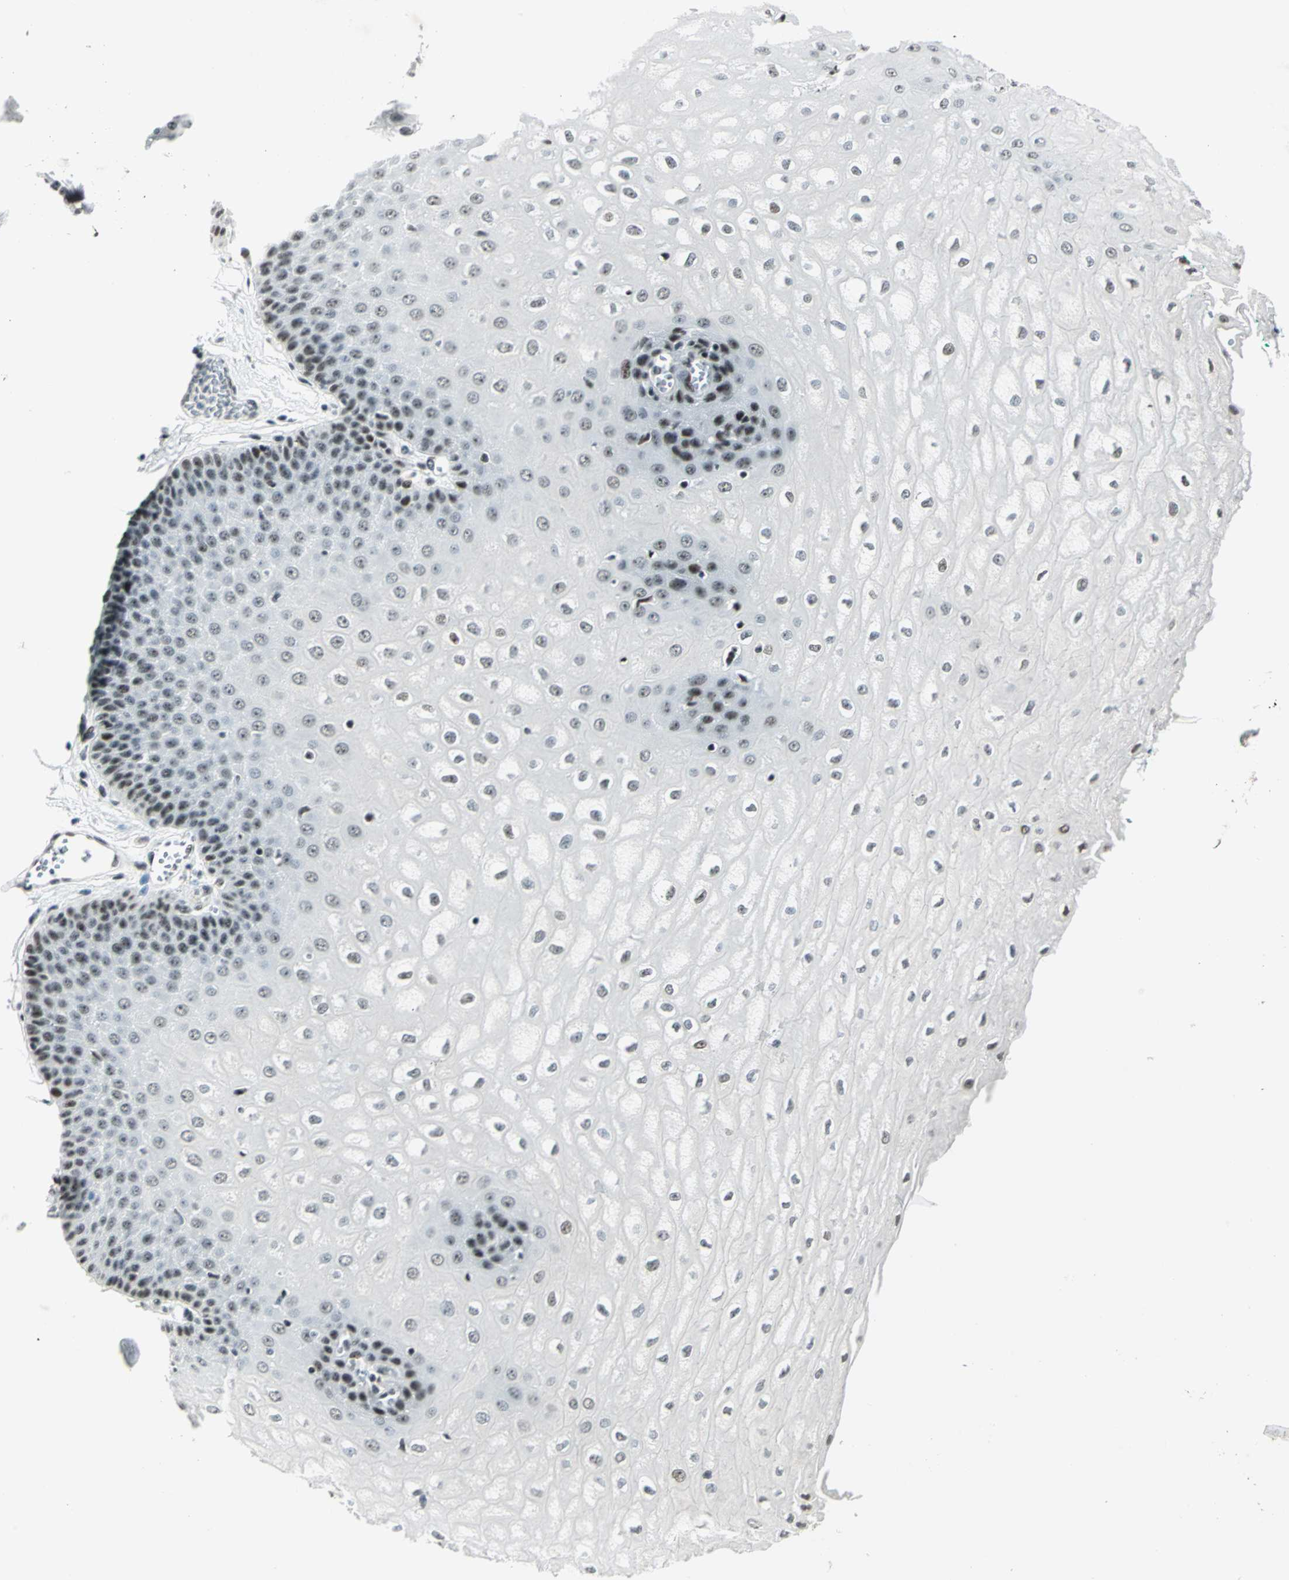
{"staining": {"intensity": "strong", "quantity": ">75%", "location": "nuclear"}, "tissue": "esophagus", "cell_type": "Squamous epithelial cells", "image_type": "normal", "snomed": [{"axis": "morphology", "description": "Normal tissue, NOS"}, {"axis": "topography", "description": "Esophagus"}], "caption": "Esophagus stained with DAB IHC shows high levels of strong nuclear staining in about >75% of squamous epithelial cells. (Stains: DAB (3,3'-diaminobenzidine) in brown, nuclei in blue, Microscopy: brightfield microscopy at high magnification).", "gene": "KAT6B", "patient": {"sex": "male", "age": 60}}